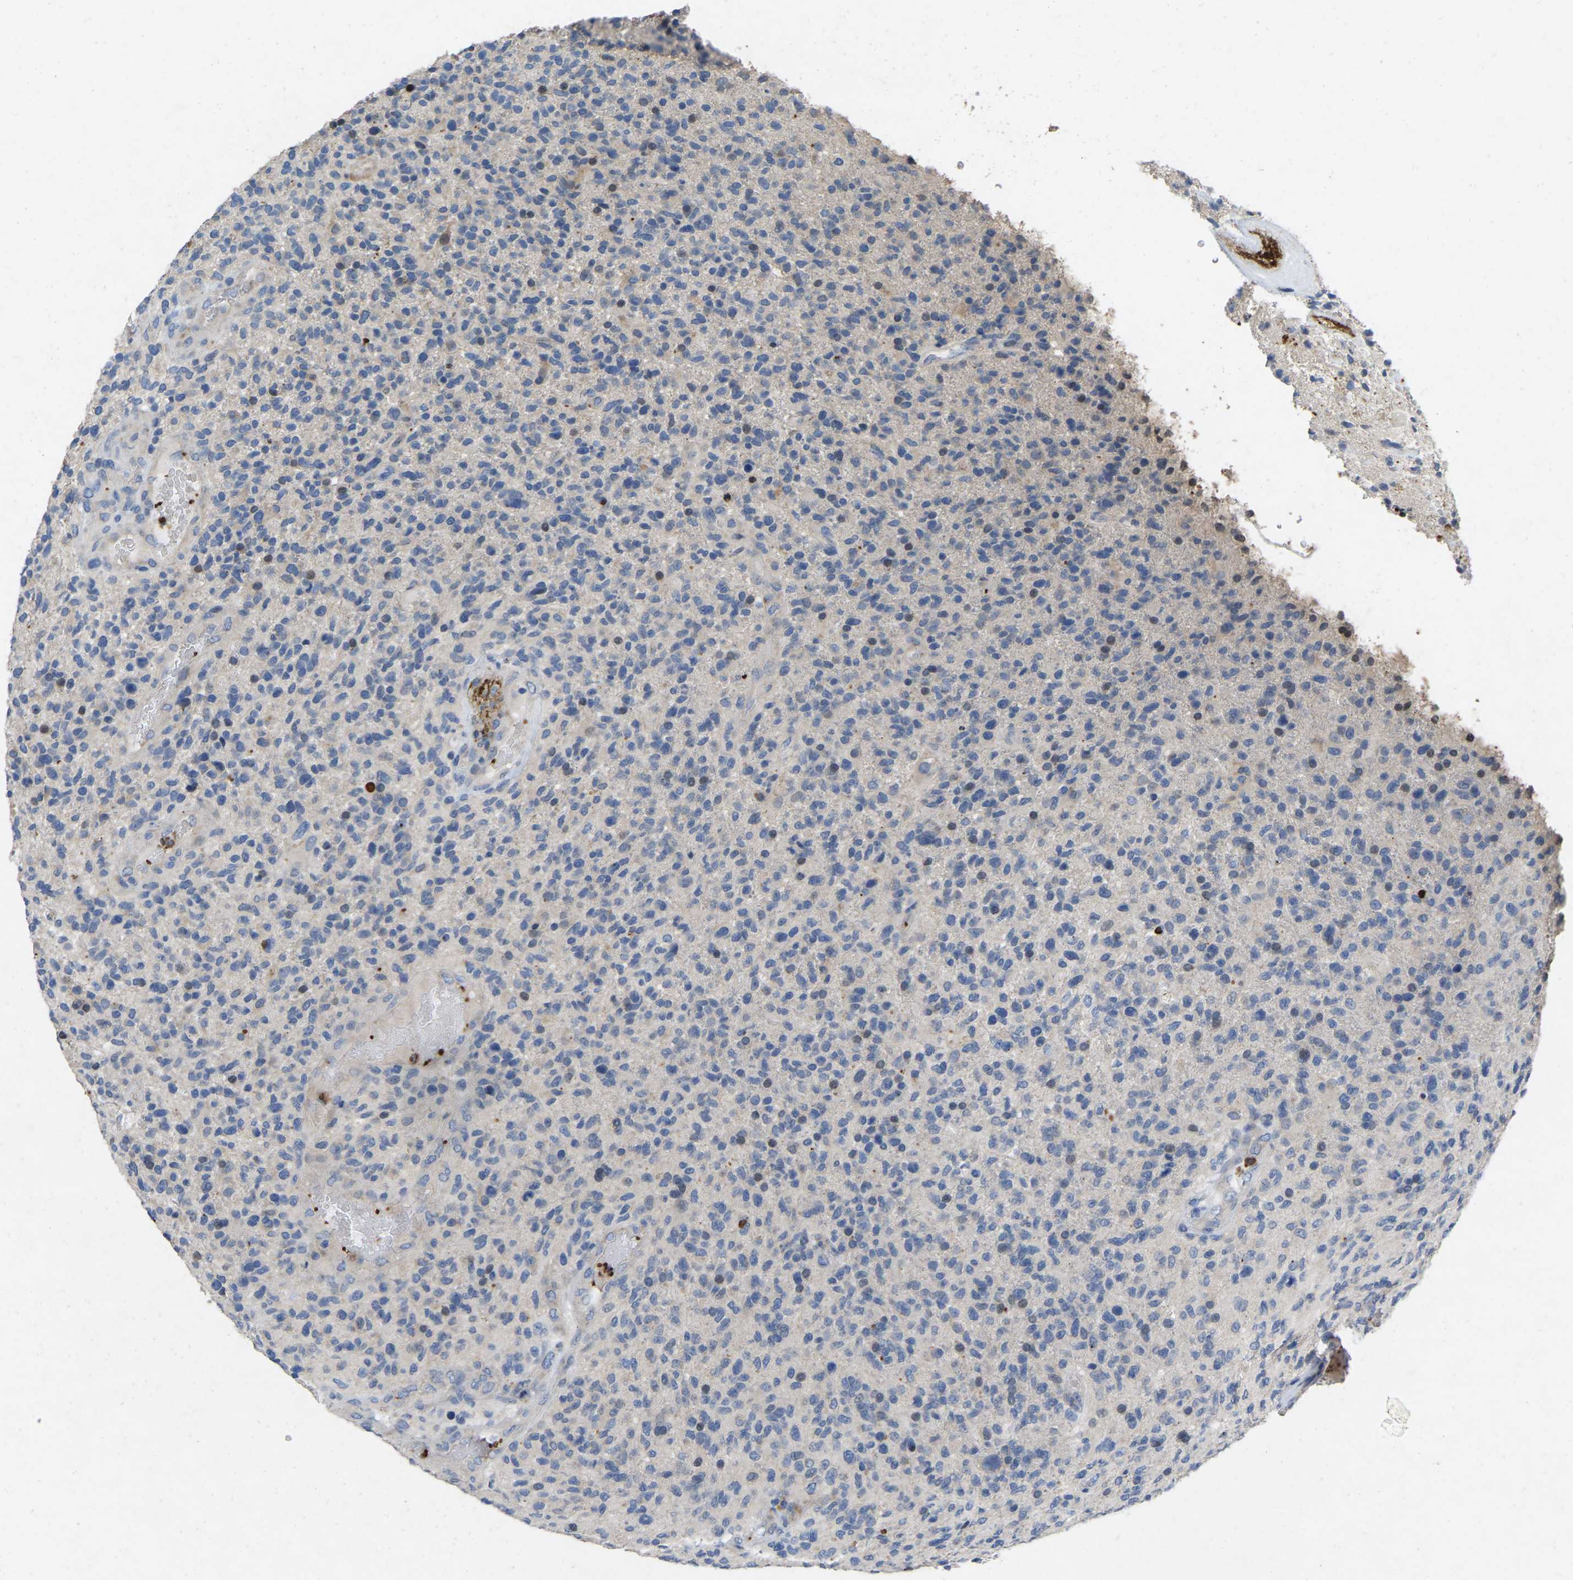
{"staining": {"intensity": "negative", "quantity": "none", "location": "none"}, "tissue": "glioma", "cell_type": "Tumor cells", "image_type": "cancer", "snomed": [{"axis": "morphology", "description": "Glioma, malignant, High grade"}, {"axis": "topography", "description": "Brain"}], "caption": "This image is of malignant high-grade glioma stained with immunohistochemistry (IHC) to label a protein in brown with the nuclei are counter-stained blue. There is no staining in tumor cells. (Stains: DAB immunohistochemistry (IHC) with hematoxylin counter stain, Microscopy: brightfield microscopy at high magnification).", "gene": "RHEB", "patient": {"sex": "male", "age": 72}}